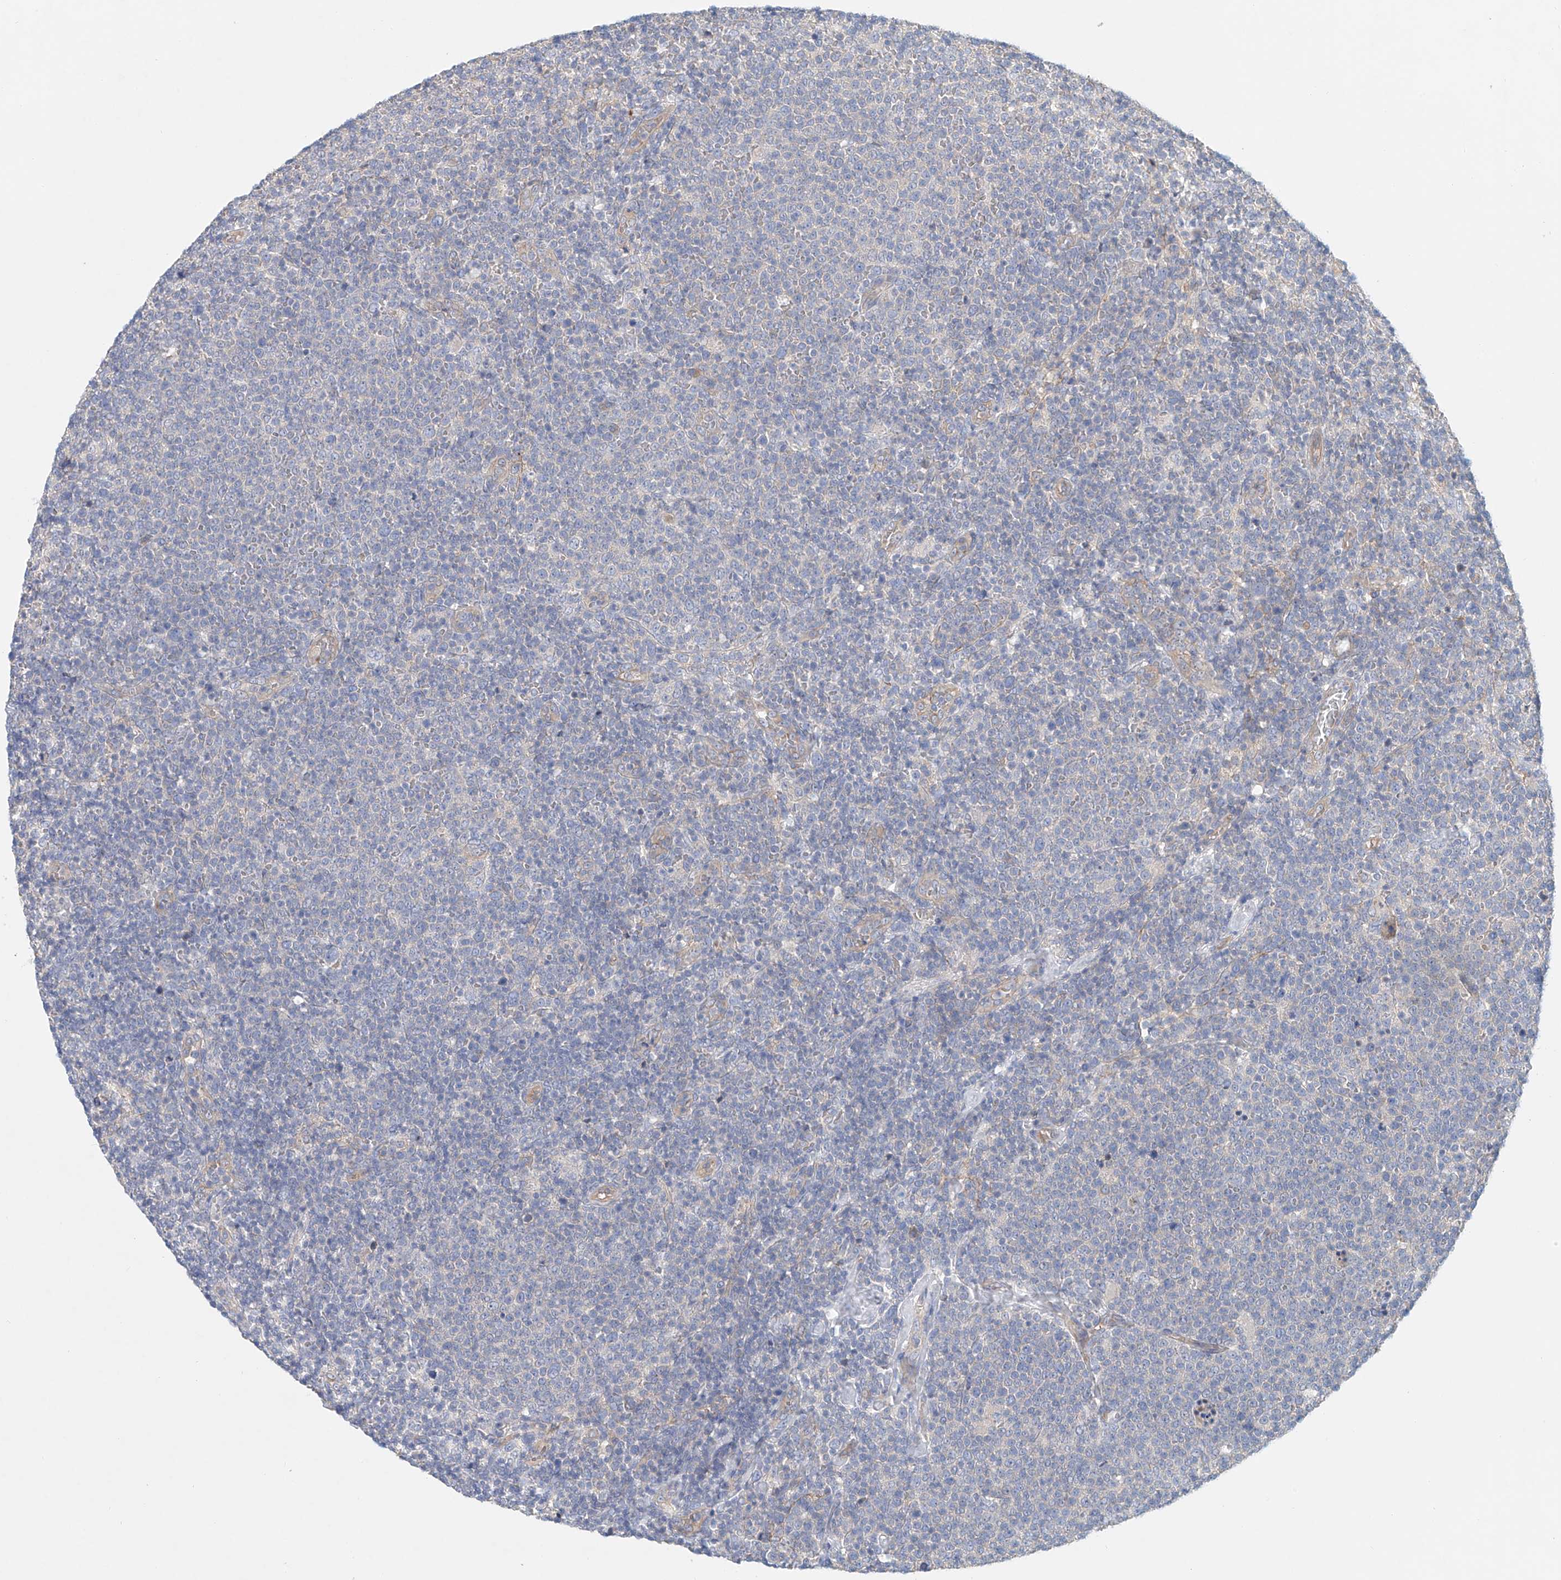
{"staining": {"intensity": "negative", "quantity": "none", "location": "none"}, "tissue": "lymphoma", "cell_type": "Tumor cells", "image_type": "cancer", "snomed": [{"axis": "morphology", "description": "Malignant lymphoma, non-Hodgkin's type, High grade"}, {"axis": "topography", "description": "Lymph node"}], "caption": "The image shows no significant expression in tumor cells of high-grade malignant lymphoma, non-Hodgkin's type.", "gene": "FRYL", "patient": {"sex": "male", "age": 61}}